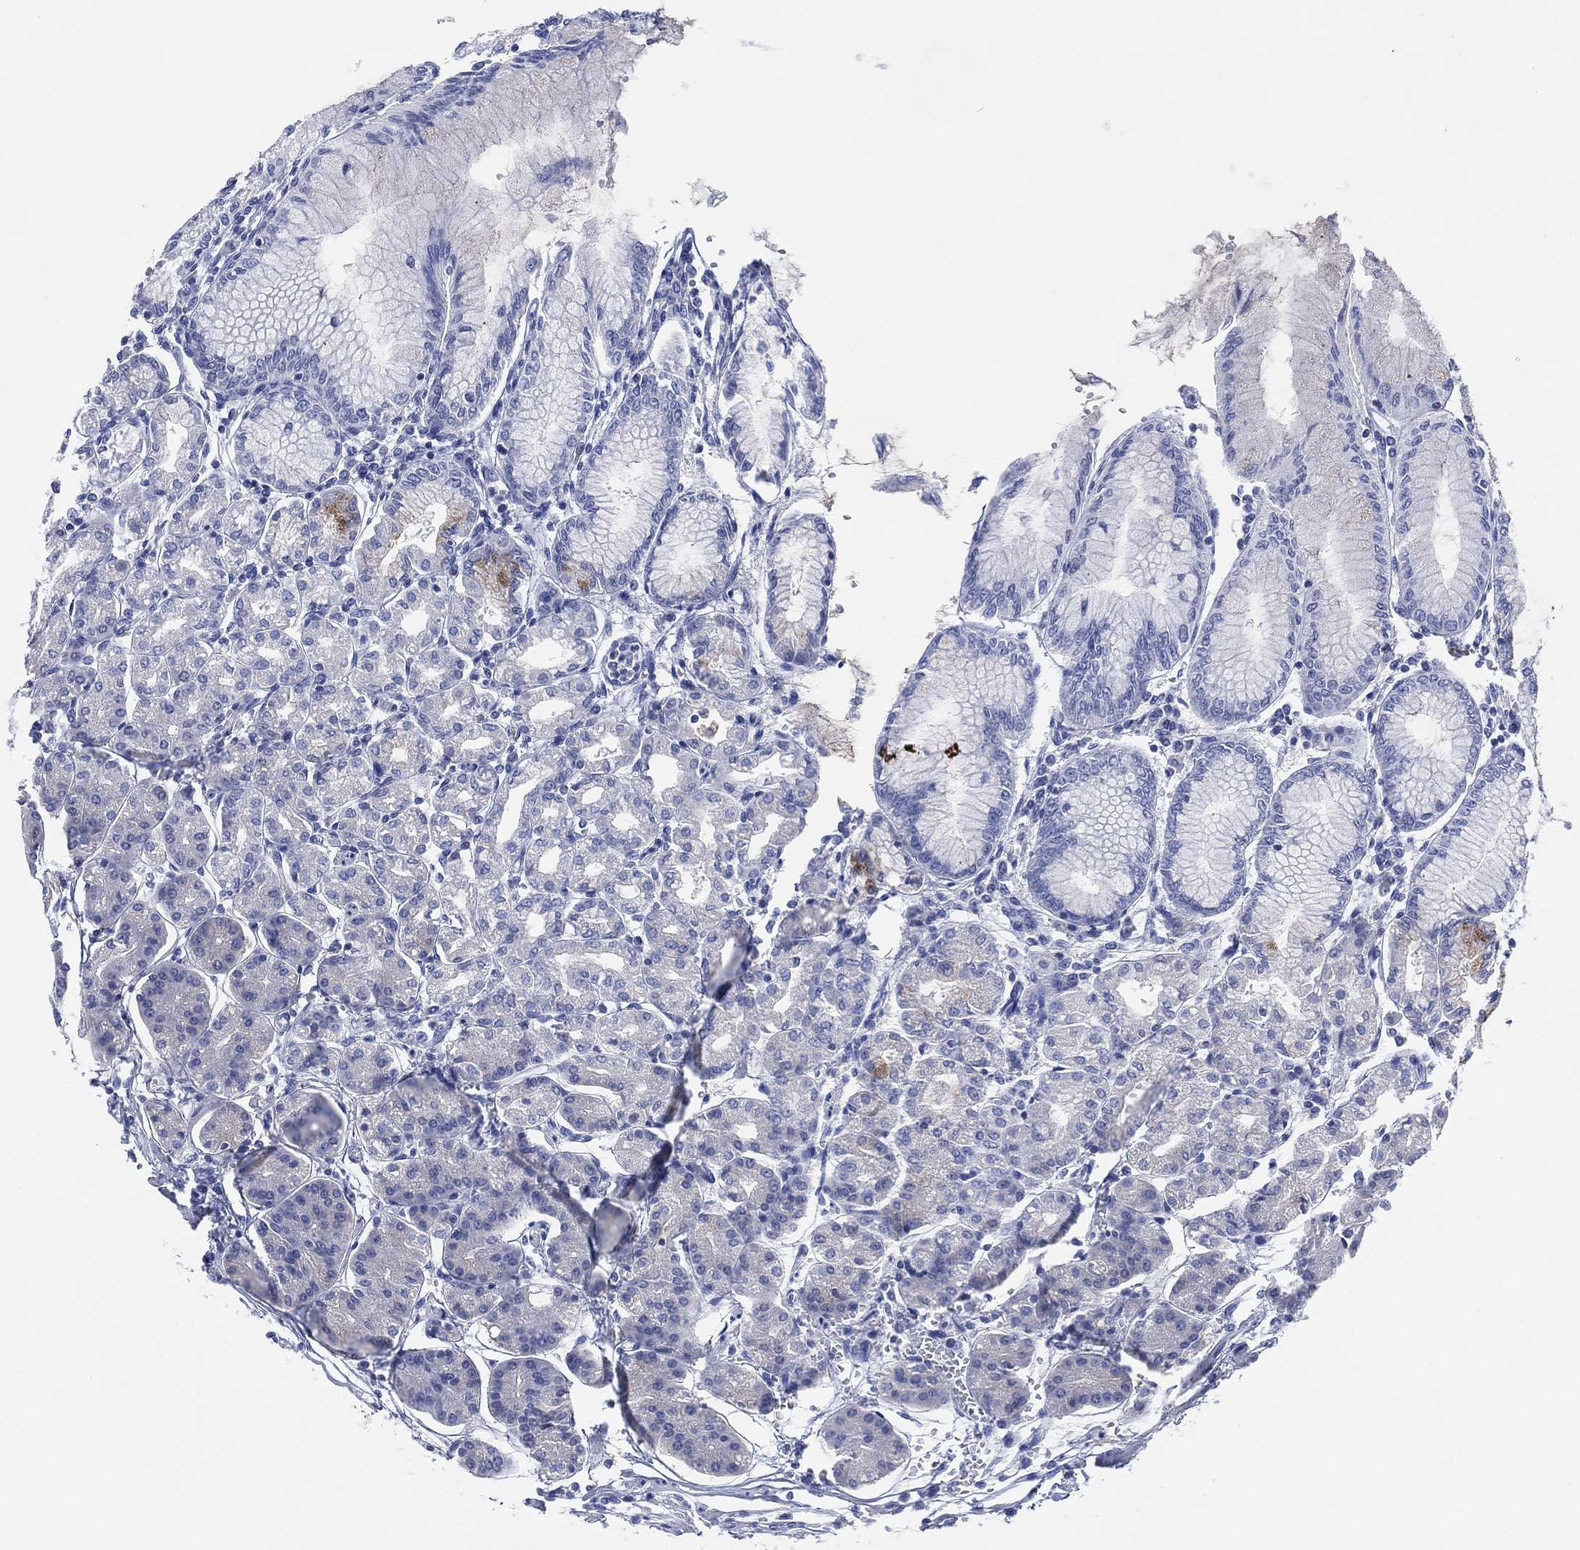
{"staining": {"intensity": "moderate", "quantity": "<25%", "location": "cytoplasmic/membranous"}, "tissue": "stomach", "cell_type": "Glandular cells", "image_type": "normal", "snomed": [{"axis": "morphology", "description": "Normal tissue, NOS"}, {"axis": "topography", "description": "Skeletal muscle"}, {"axis": "topography", "description": "Stomach"}], "caption": "An immunohistochemistry (IHC) micrograph of benign tissue is shown. Protein staining in brown labels moderate cytoplasmic/membranous positivity in stomach within glandular cells.", "gene": "ADAD2", "patient": {"sex": "female", "age": 57}}